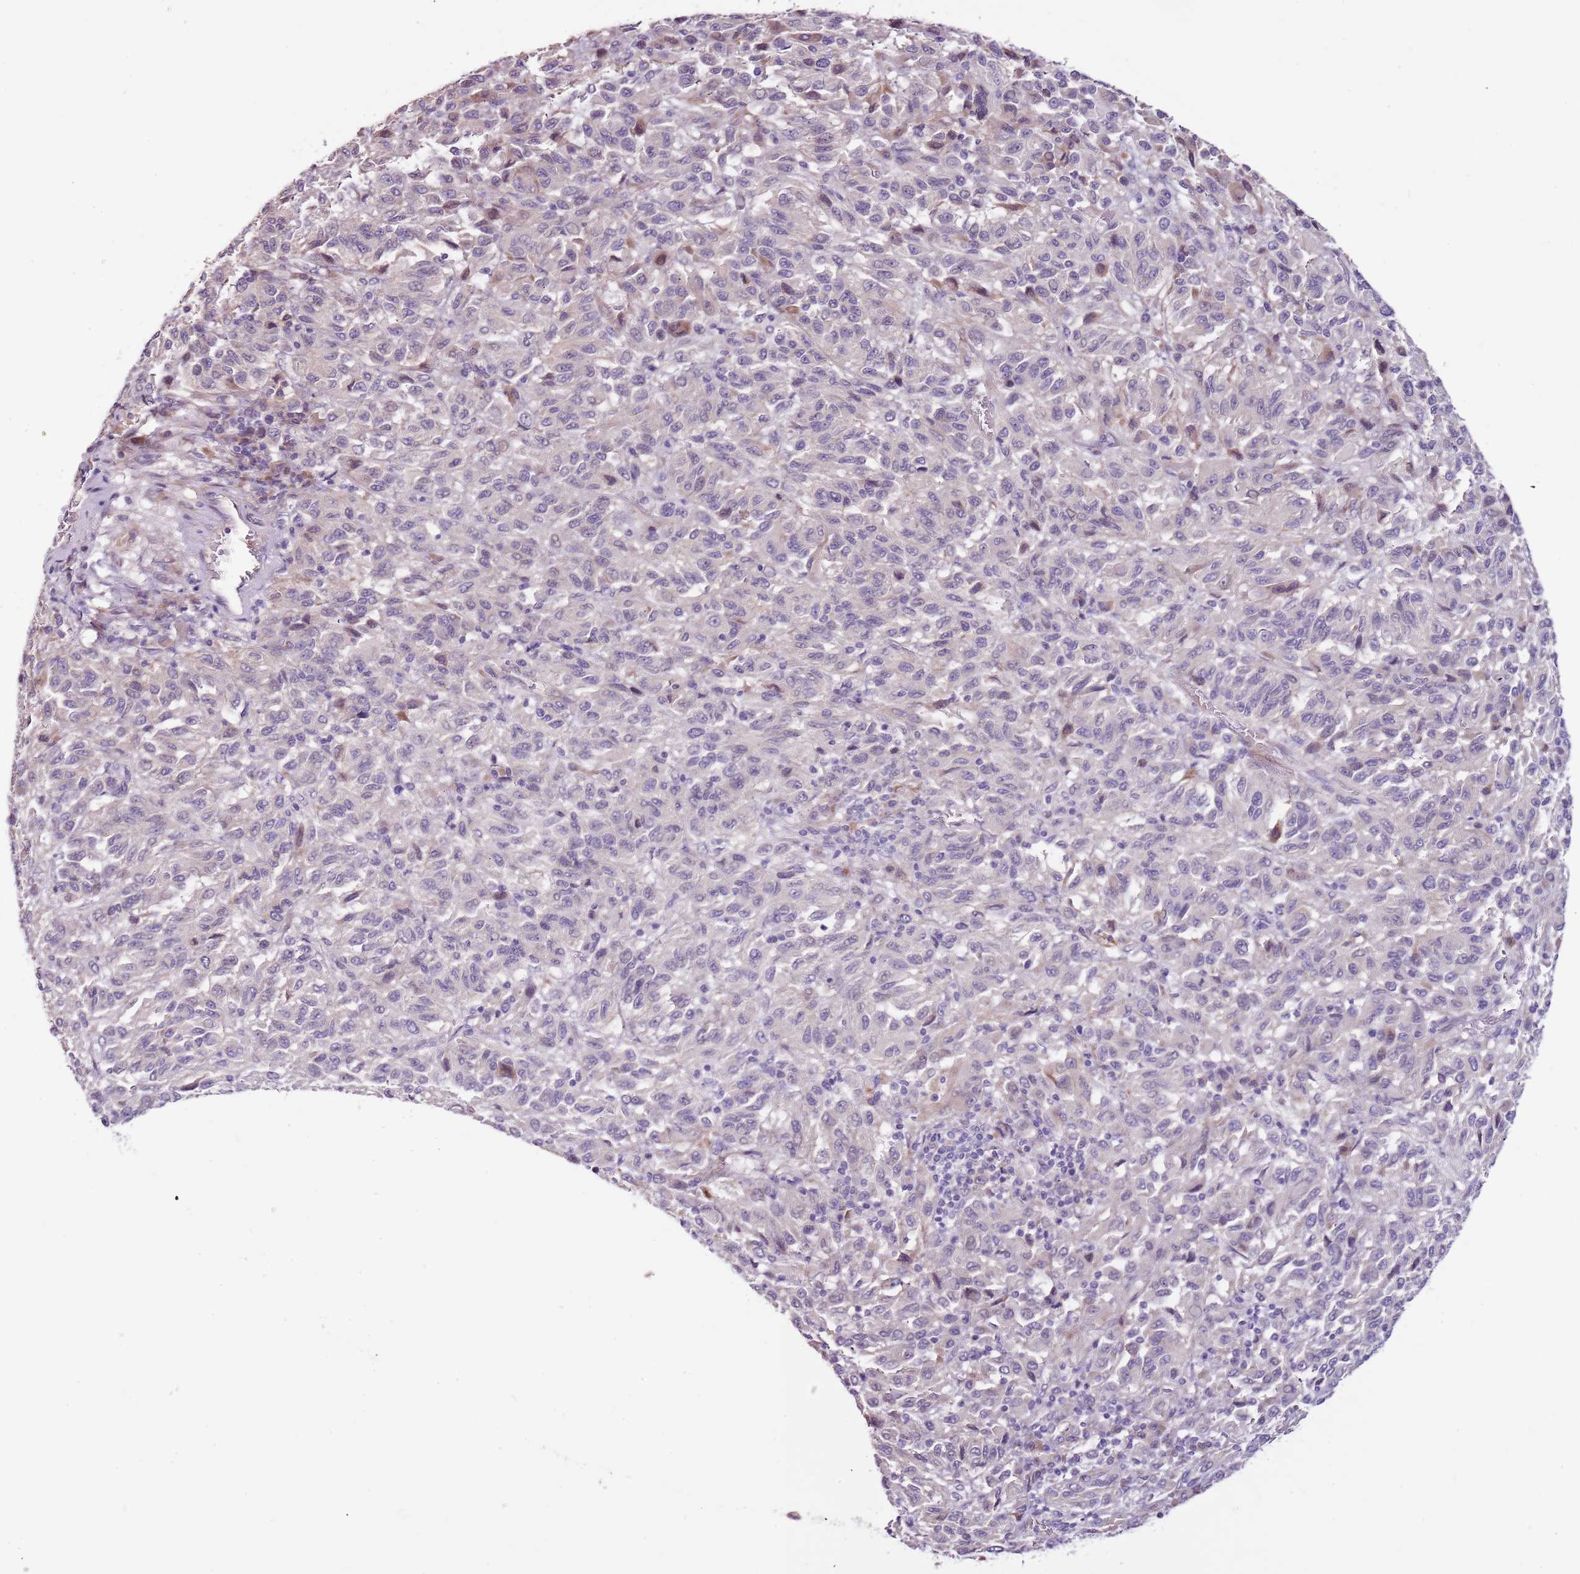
{"staining": {"intensity": "negative", "quantity": "none", "location": "none"}, "tissue": "melanoma", "cell_type": "Tumor cells", "image_type": "cancer", "snomed": [{"axis": "morphology", "description": "Malignant melanoma, Metastatic site"}, {"axis": "topography", "description": "Lung"}], "caption": "A histopathology image of melanoma stained for a protein demonstrates no brown staining in tumor cells.", "gene": "NKX2-3", "patient": {"sex": "male", "age": 64}}